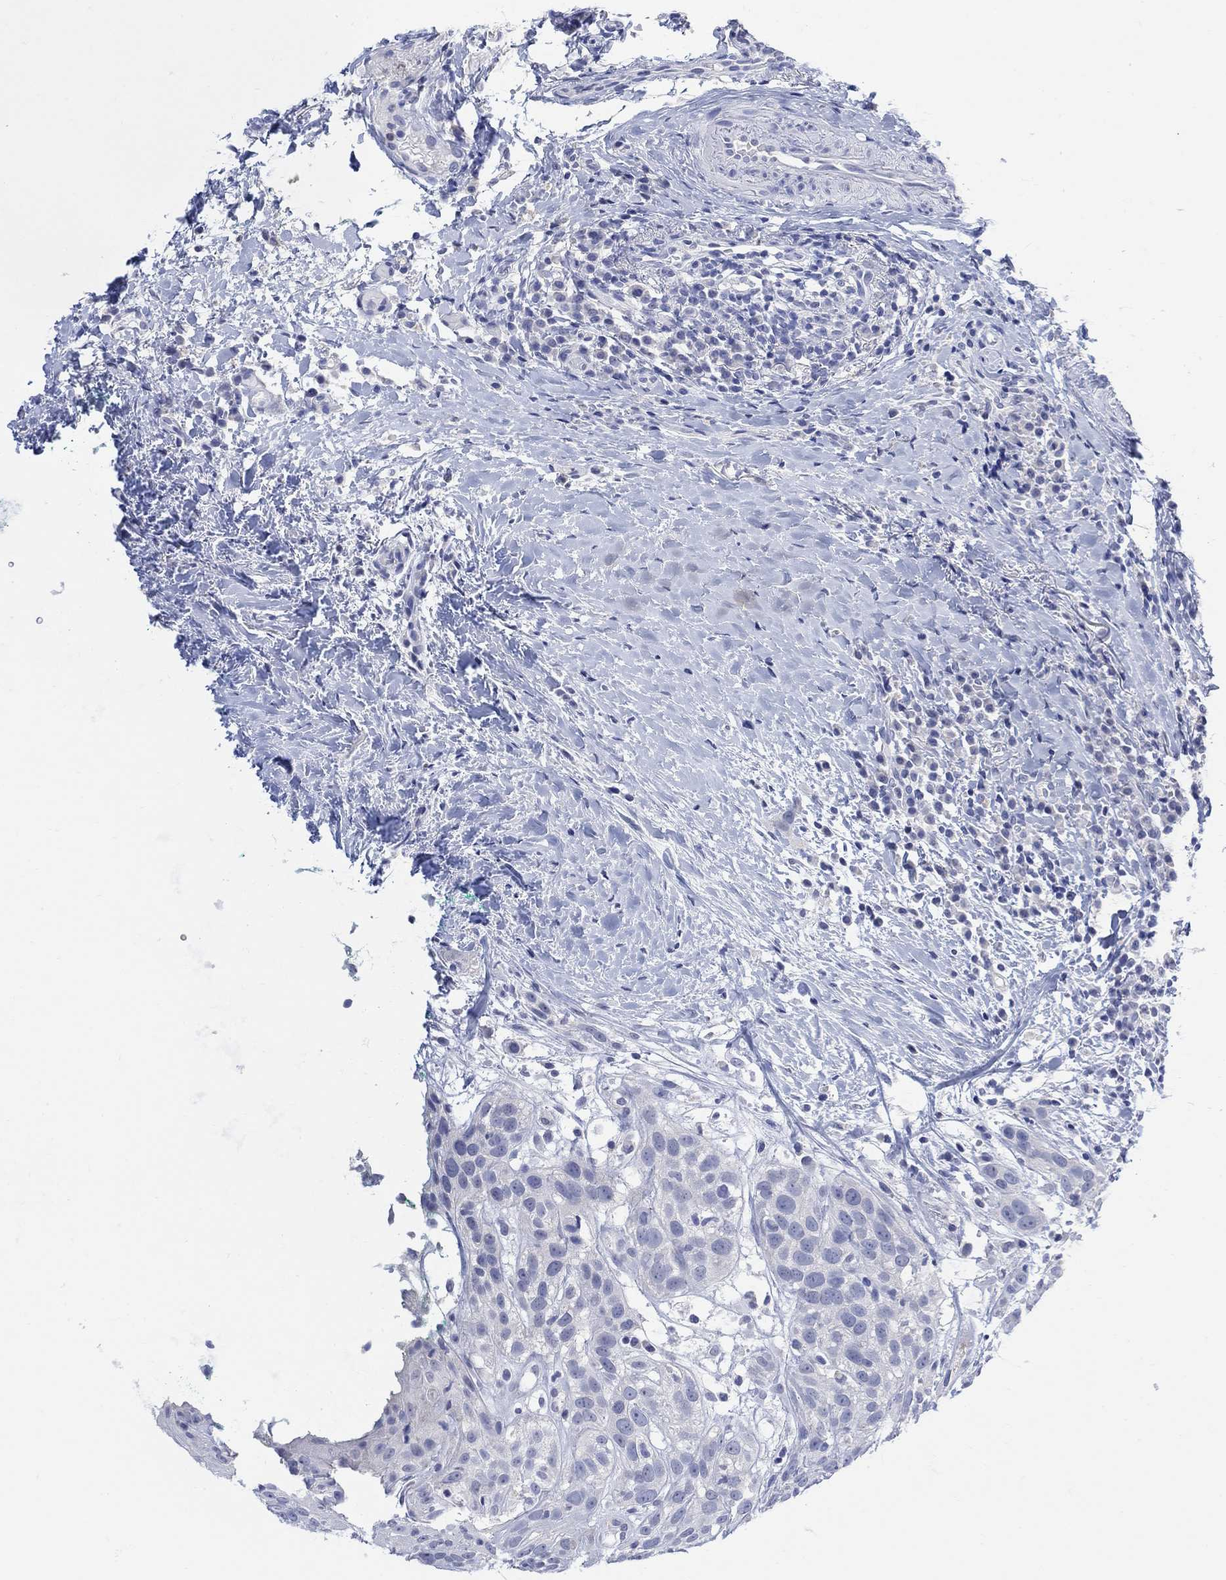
{"staining": {"intensity": "negative", "quantity": "none", "location": "none"}, "tissue": "head and neck cancer", "cell_type": "Tumor cells", "image_type": "cancer", "snomed": [{"axis": "morphology", "description": "Normal tissue, NOS"}, {"axis": "morphology", "description": "Squamous cell carcinoma, NOS"}, {"axis": "topography", "description": "Oral tissue"}, {"axis": "topography", "description": "Salivary gland"}, {"axis": "topography", "description": "Head-Neck"}], "caption": "IHC image of squamous cell carcinoma (head and neck) stained for a protein (brown), which shows no positivity in tumor cells.", "gene": "FBP2", "patient": {"sex": "female", "age": 62}}